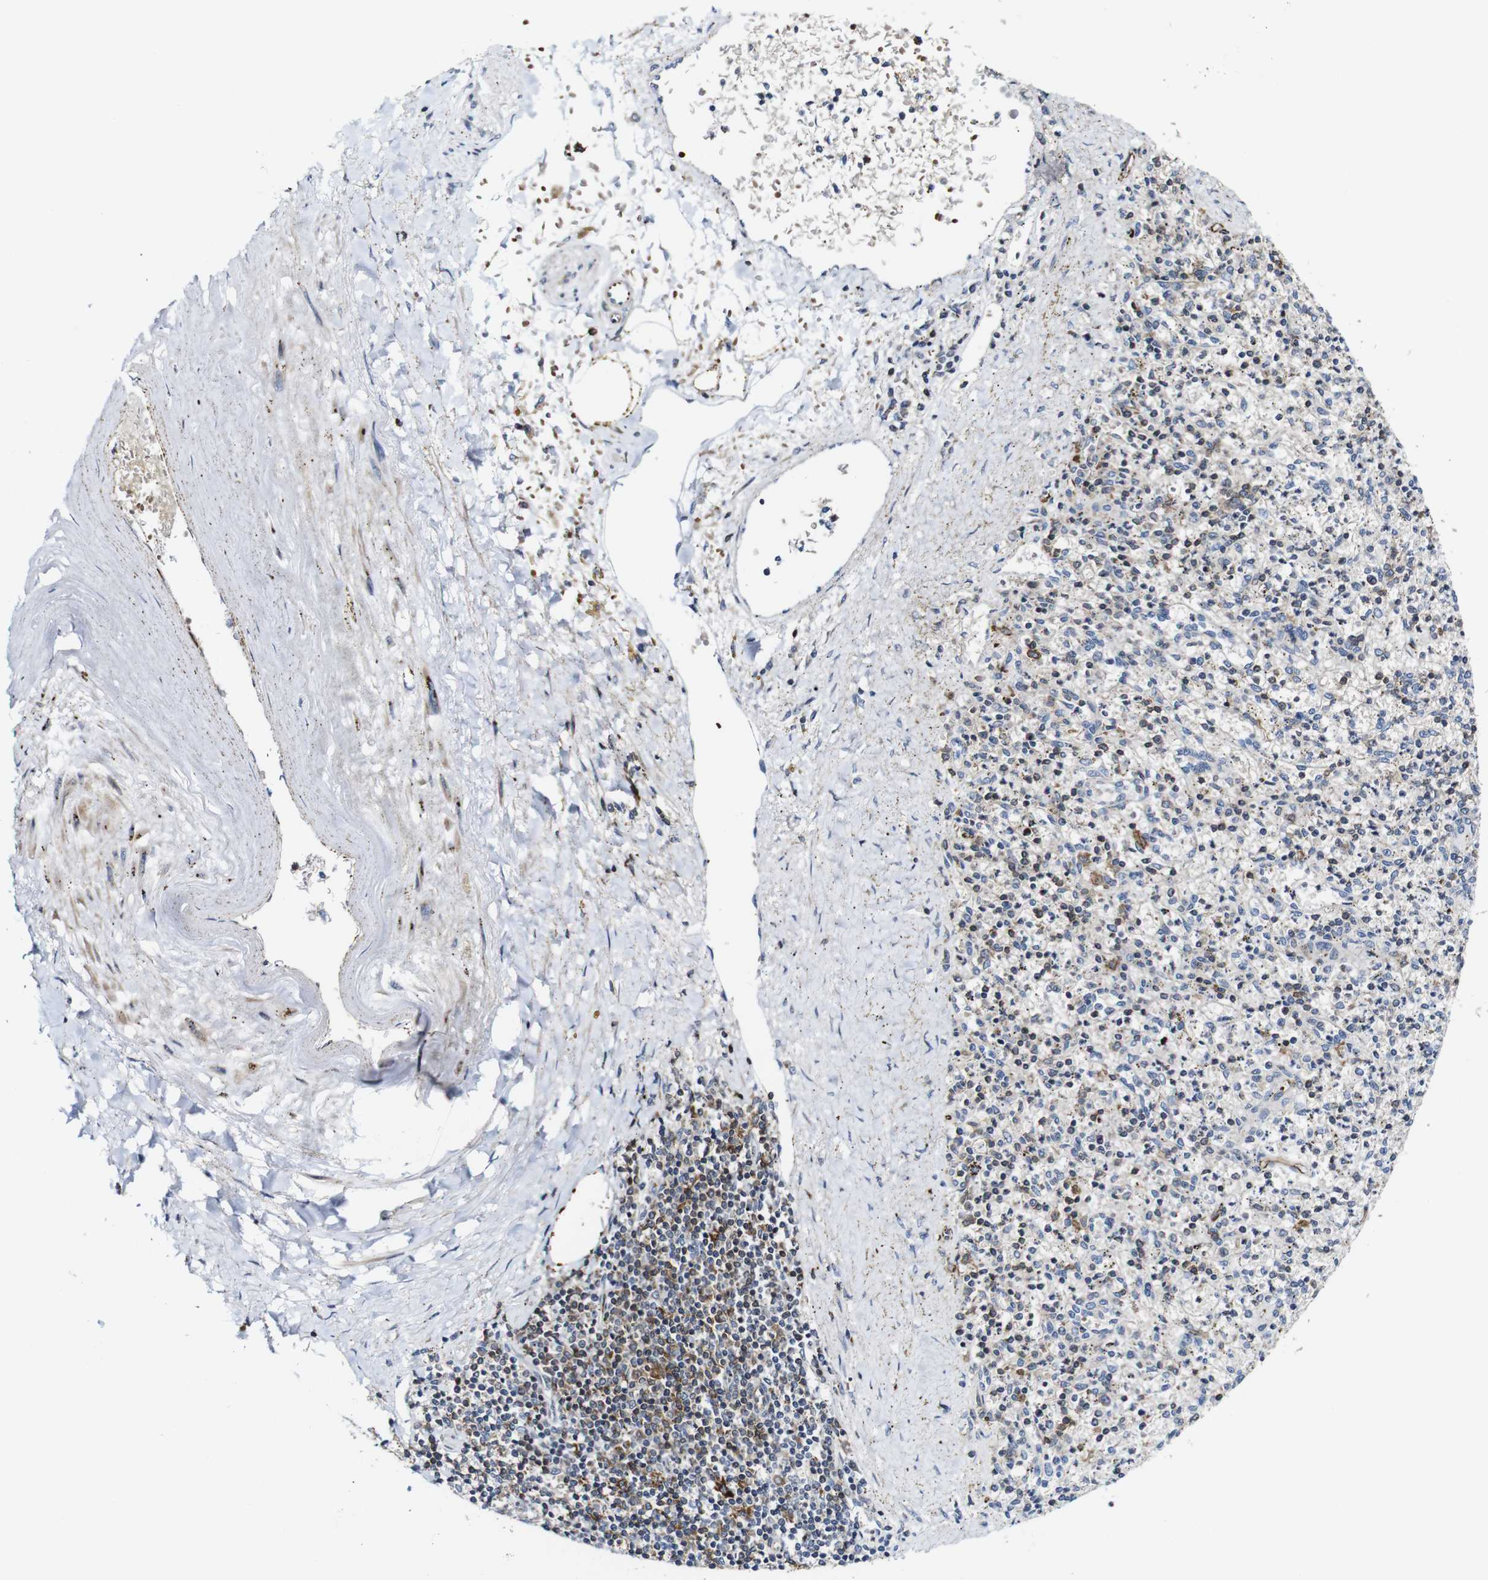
{"staining": {"intensity": "strong", "quantity": "<25%", "location": "cytoplasmic/membranous"}, "tissue": "spleen", "cell_type": "Cells in red pulp", "image_type": "normal", "snomed": [{"axis": "morphology", "description": "Normal tissue, NOS"}, {"axis": "topography", "description": "Spleen"}], "caption": "This is a photomicrograph of immunohistochemistry staining of benign spleen, which shows strong expression in the cytoplasmic/membranous of cells in red pulp.", "gene": "JAK2", "patient": {"sex": "male", "age": 72}}